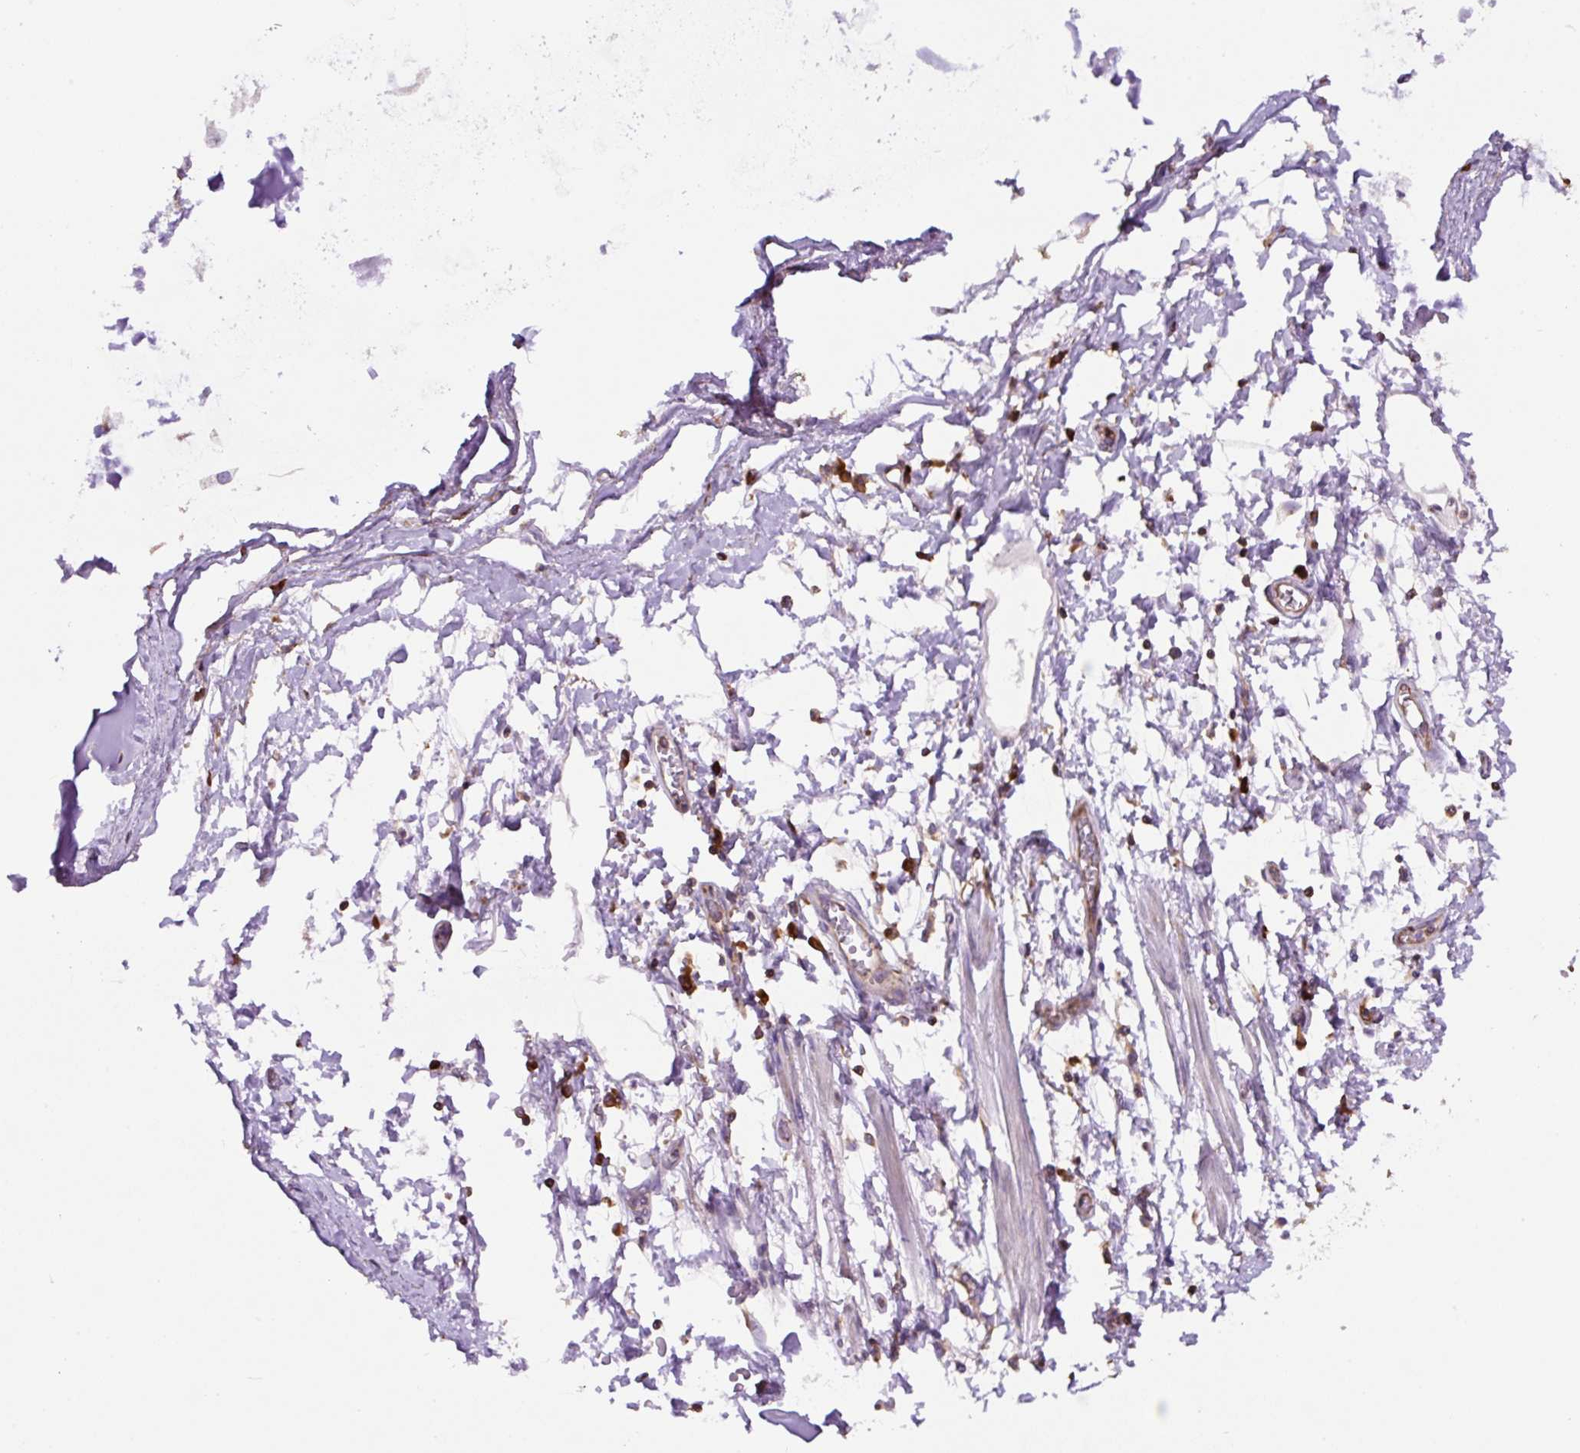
{"staining": {"intensity": "negative", "quantity": "none", "location": "none"}, "tissue": "adipose tissue", "cell_type": "Adipocytes", "image_type": "normal", "snomed": [{"axis": "morphology", "description": "Normal tissue, NOS"}, {"axis": "morphology", "description": "Degeneration, NOS"}, {"axis": "topography", "description": "Cartilage tissue"}, {"axis": "topography", "description": "Lung"}], "caption": "Immunohistochemistry (IHC) image of unremarkable adipose tissue stained for a protein (brown), which shows no staining in adipocytes. (DAB immunohistochemistry (IHC) visualized using brightfield microscopy, high magnification).", "gene": "RPS23", "patient": {"sex": "female", "age": 61}}